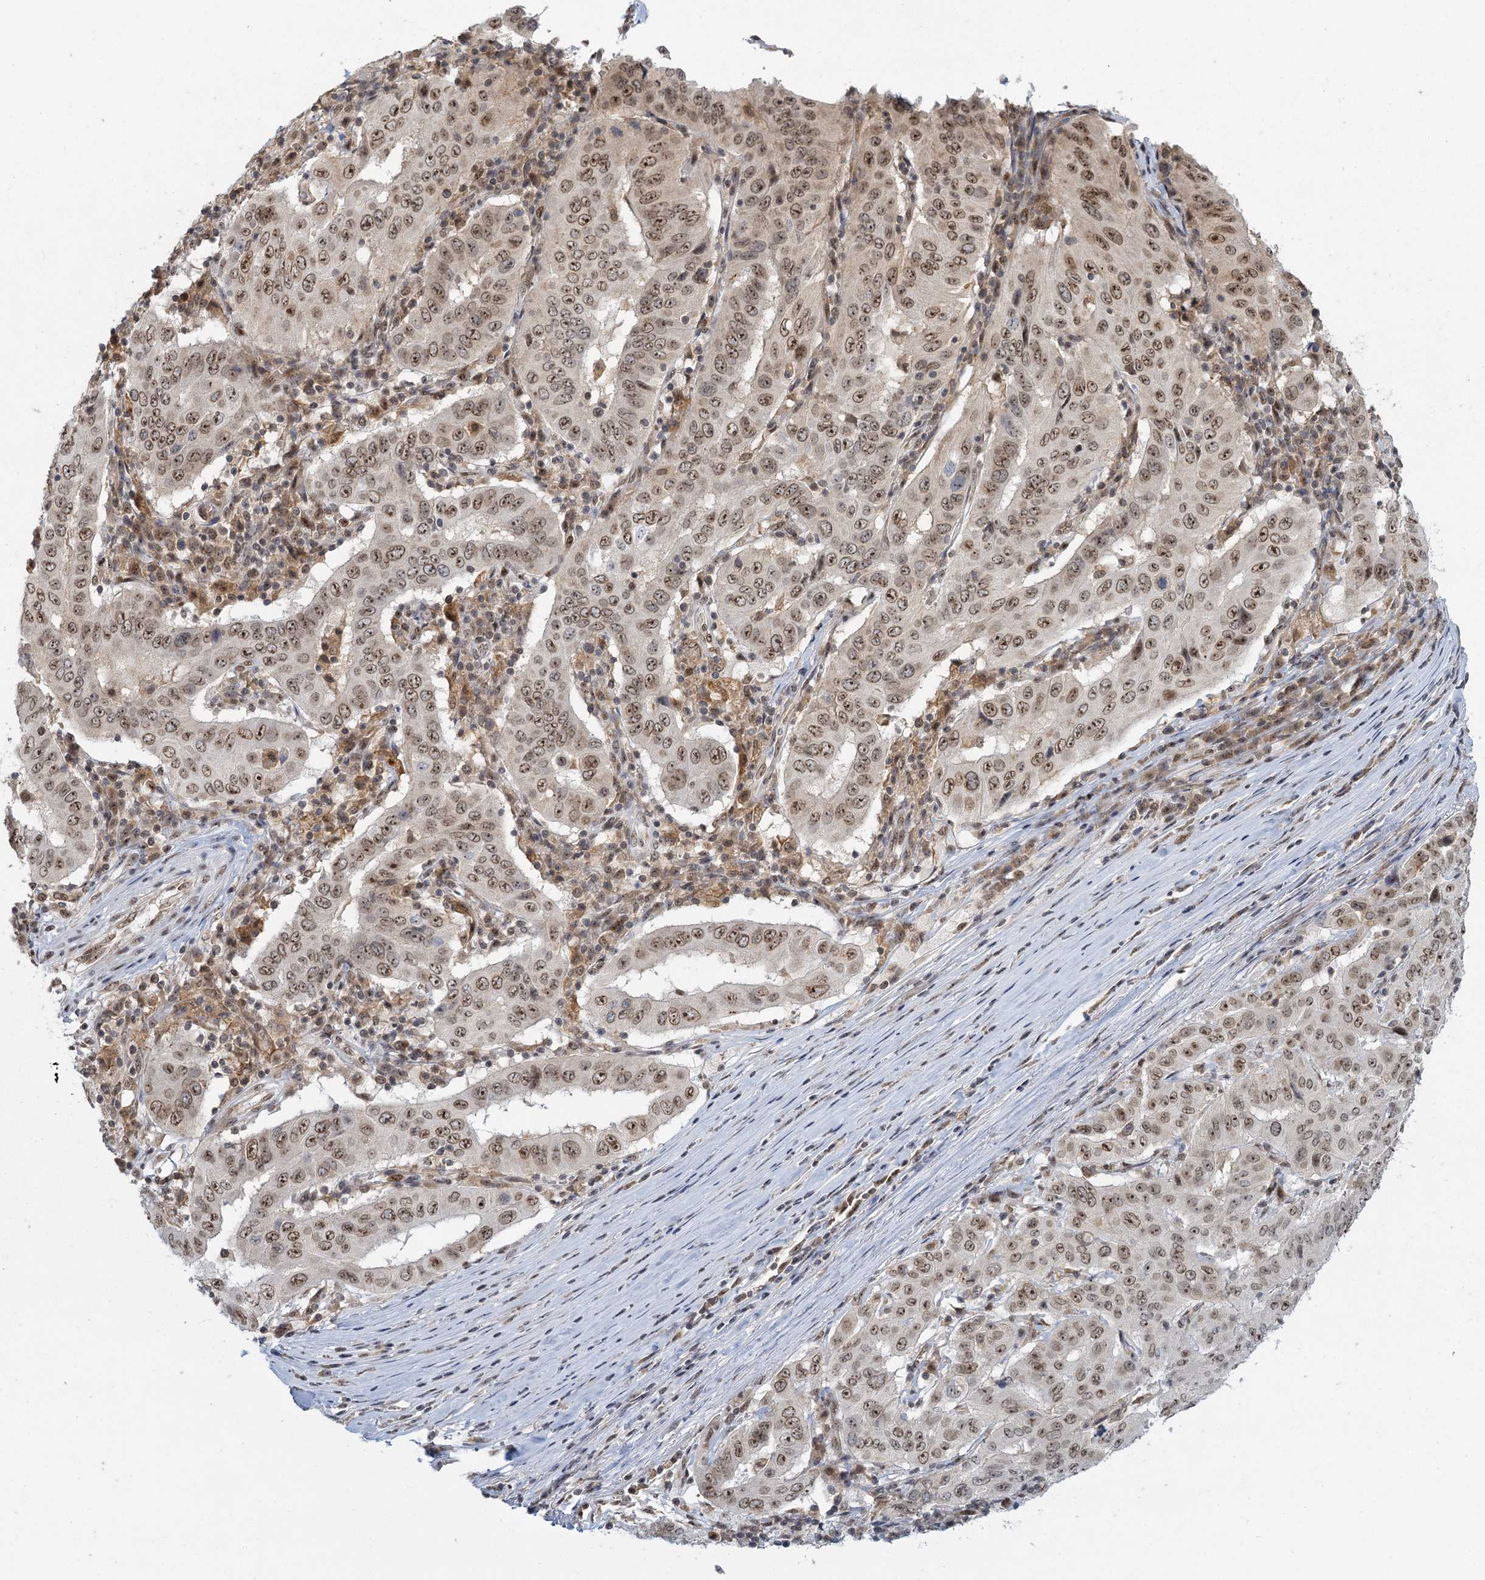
{"staining": {"intensity": "weak", "quantity": ">75%", "location": "nuclear"}, "tissue": "pancreatic cancer", "cell_type": "Tumor cells", "image_type": "cancer", "snomed": [{"axis": "morphology", "description": "Adenocarcinoma, NOS"}, {"axis": "topography", "description": "Pancreas"}], "caption": "Protein analysis of pancreatic cancer (adenocarcinoma) tissue demonstrates weak nuclear staining in about >75% of tumor cells.", "gene": "TREX1", "patient": {"sex": "male", "age": 63}}